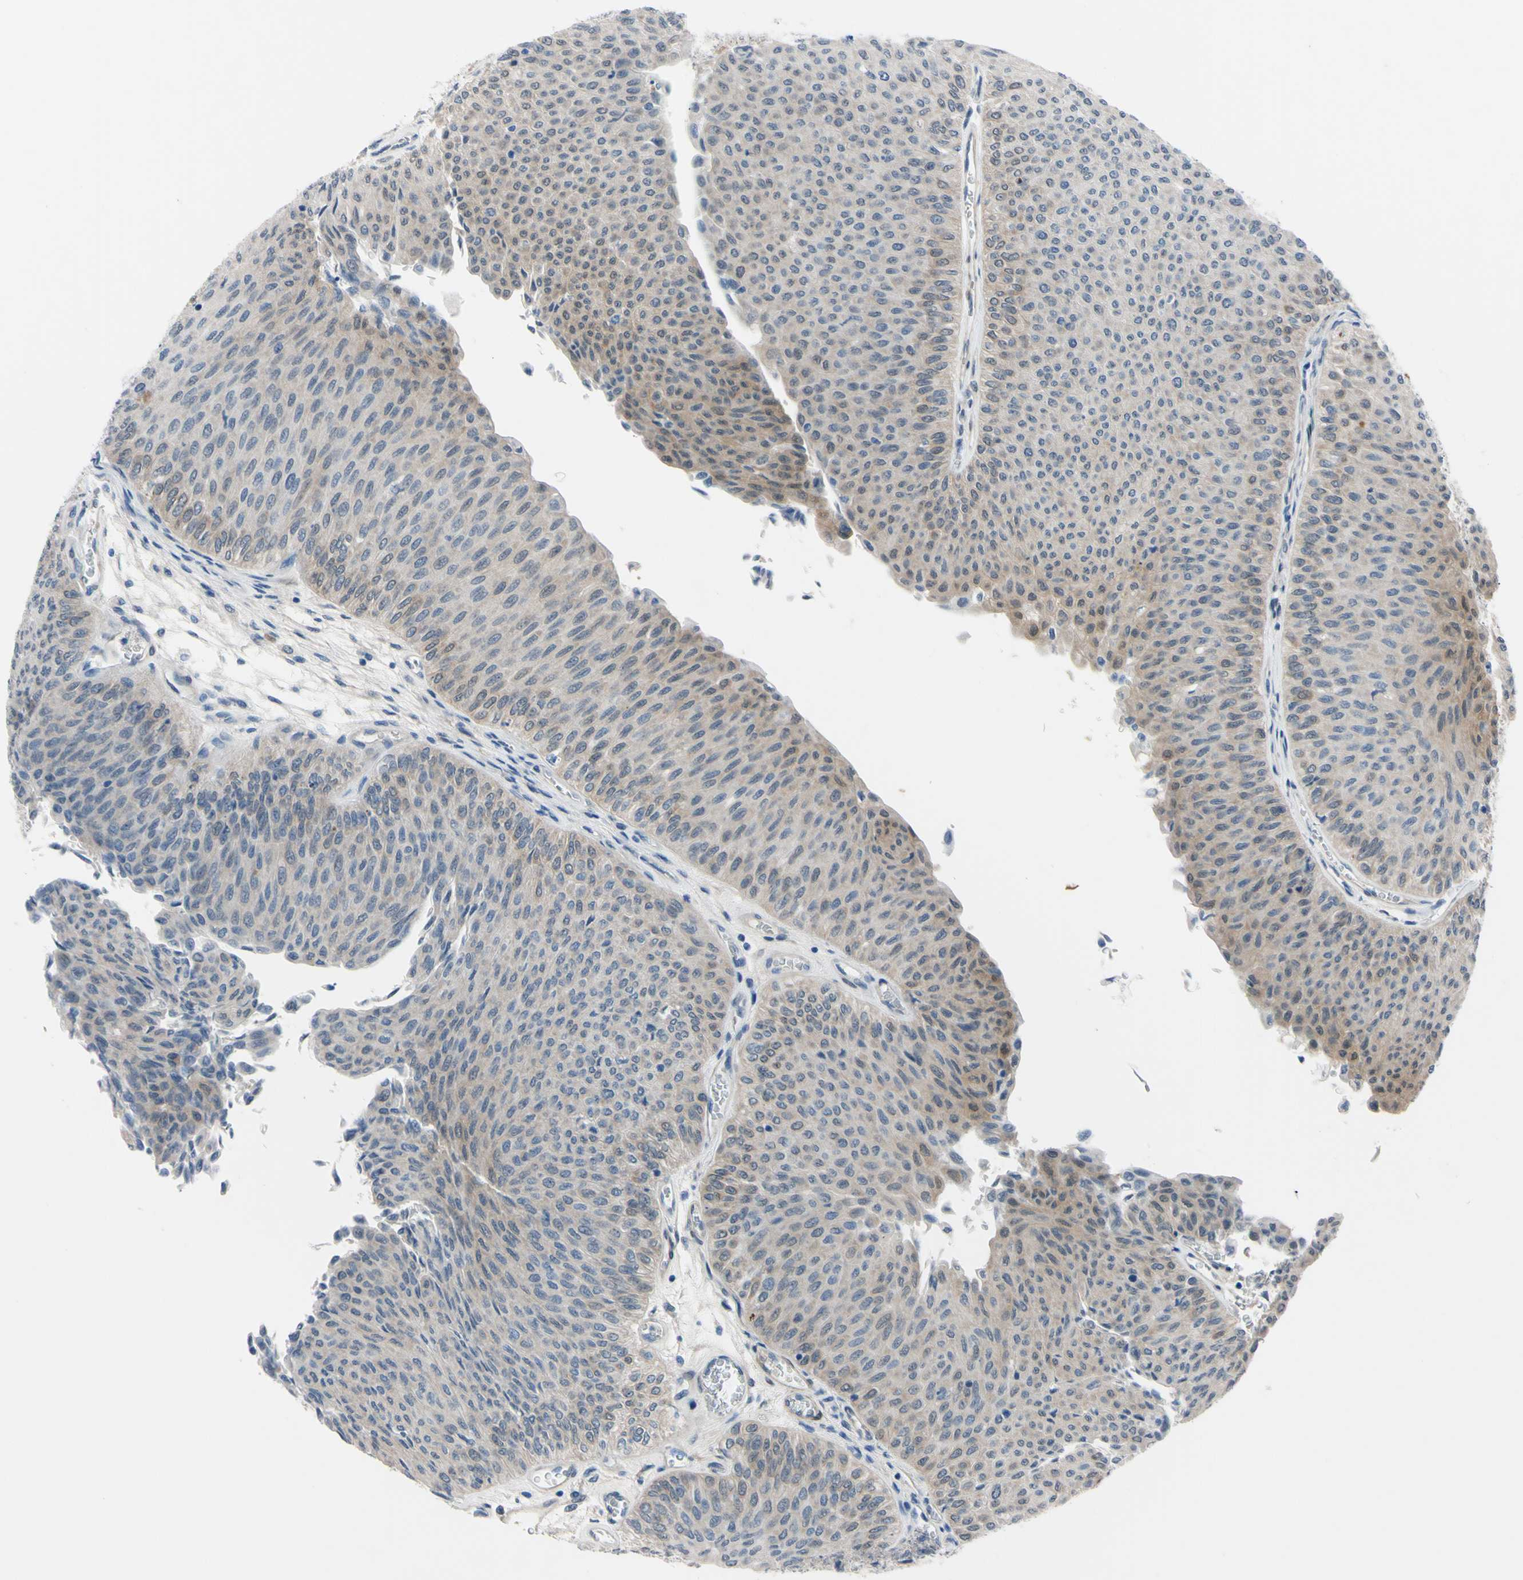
{"staining": {"intensity": "weak", "quantity": "25%-75%", "location": "cytoplasmic/membranous"}, "tissue": "urothelial cancer", "cell_type": "Tumor cells", "image_type": "cancer", "snomed": [{"axis": "morphology", "description": "Urothelial carcinoma, Low grade"}, {"axis": "topography", "description": "Urinary bladder"}], "caption": "Brown immunohistochemical staining in low-grade urothelial carcinoma displays weak cytoplasmic/membranous positivity in approximately 25%-75% of tumor cells.", "gene": "NOL3", "patient": {"sex": "male", "age": 78}}